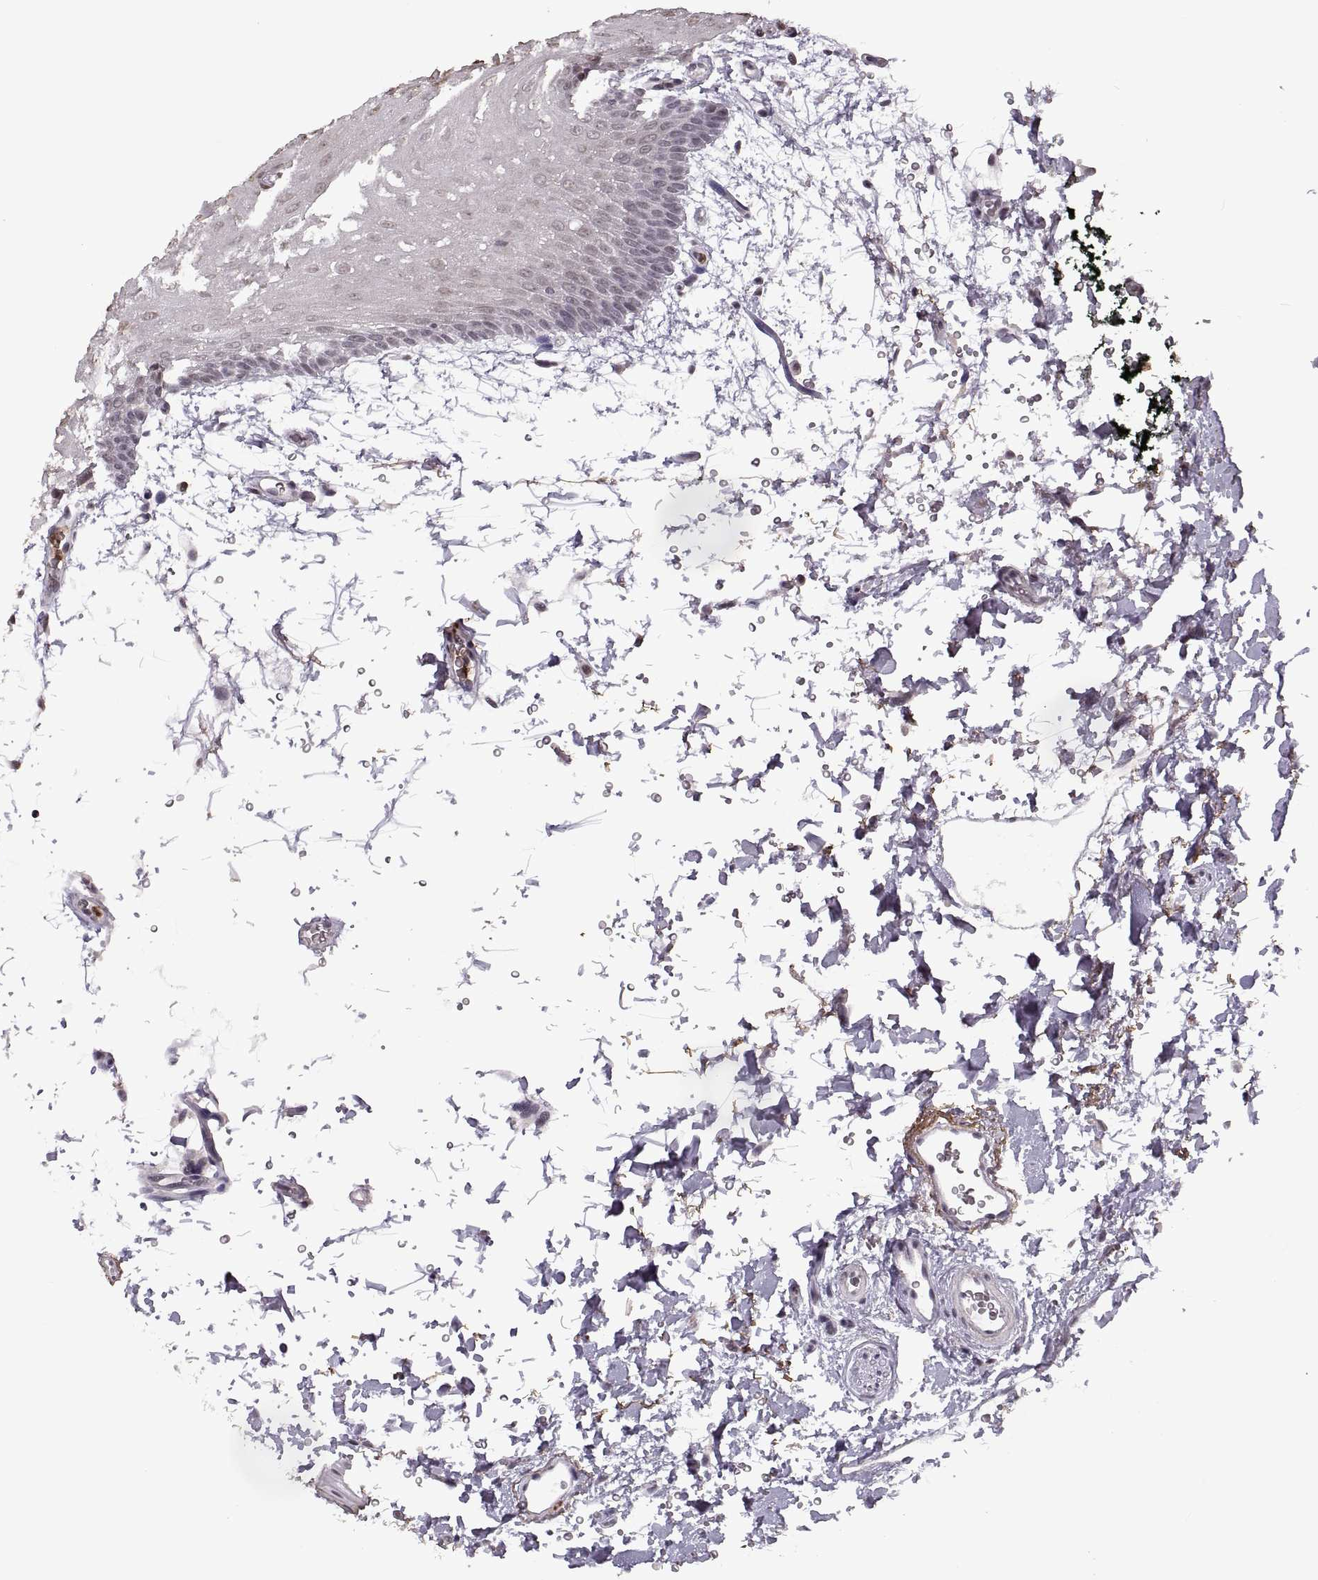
{"staining": {"intensity": "moderate", "quantity": "<25%", "location": "nuclear"}, "tissue": "oral mucosa", "cell_type": "Squamous epithelial cells", "image_type": "normal", "snomed": [{"axis": "morphology", "description": "Normal tissue, NOS"}, {"axis": "topography", "description": "Oral tissue"}, {"axis": "topography", "description": "Head-Neck"}], "caption": "Immunohistochemical staining of normal human oral mucosa reveals moderate nuclear protein expression in approximately <25% of squamous epithelial cells. Using DAB (3,3'-diaminobenzidine) (brown) and hematoxylin (blue) stains, captured at high magnification using brightfield microscopy.", "gene": "PALS1", "patient": {"sex": "male", "age": 65}}